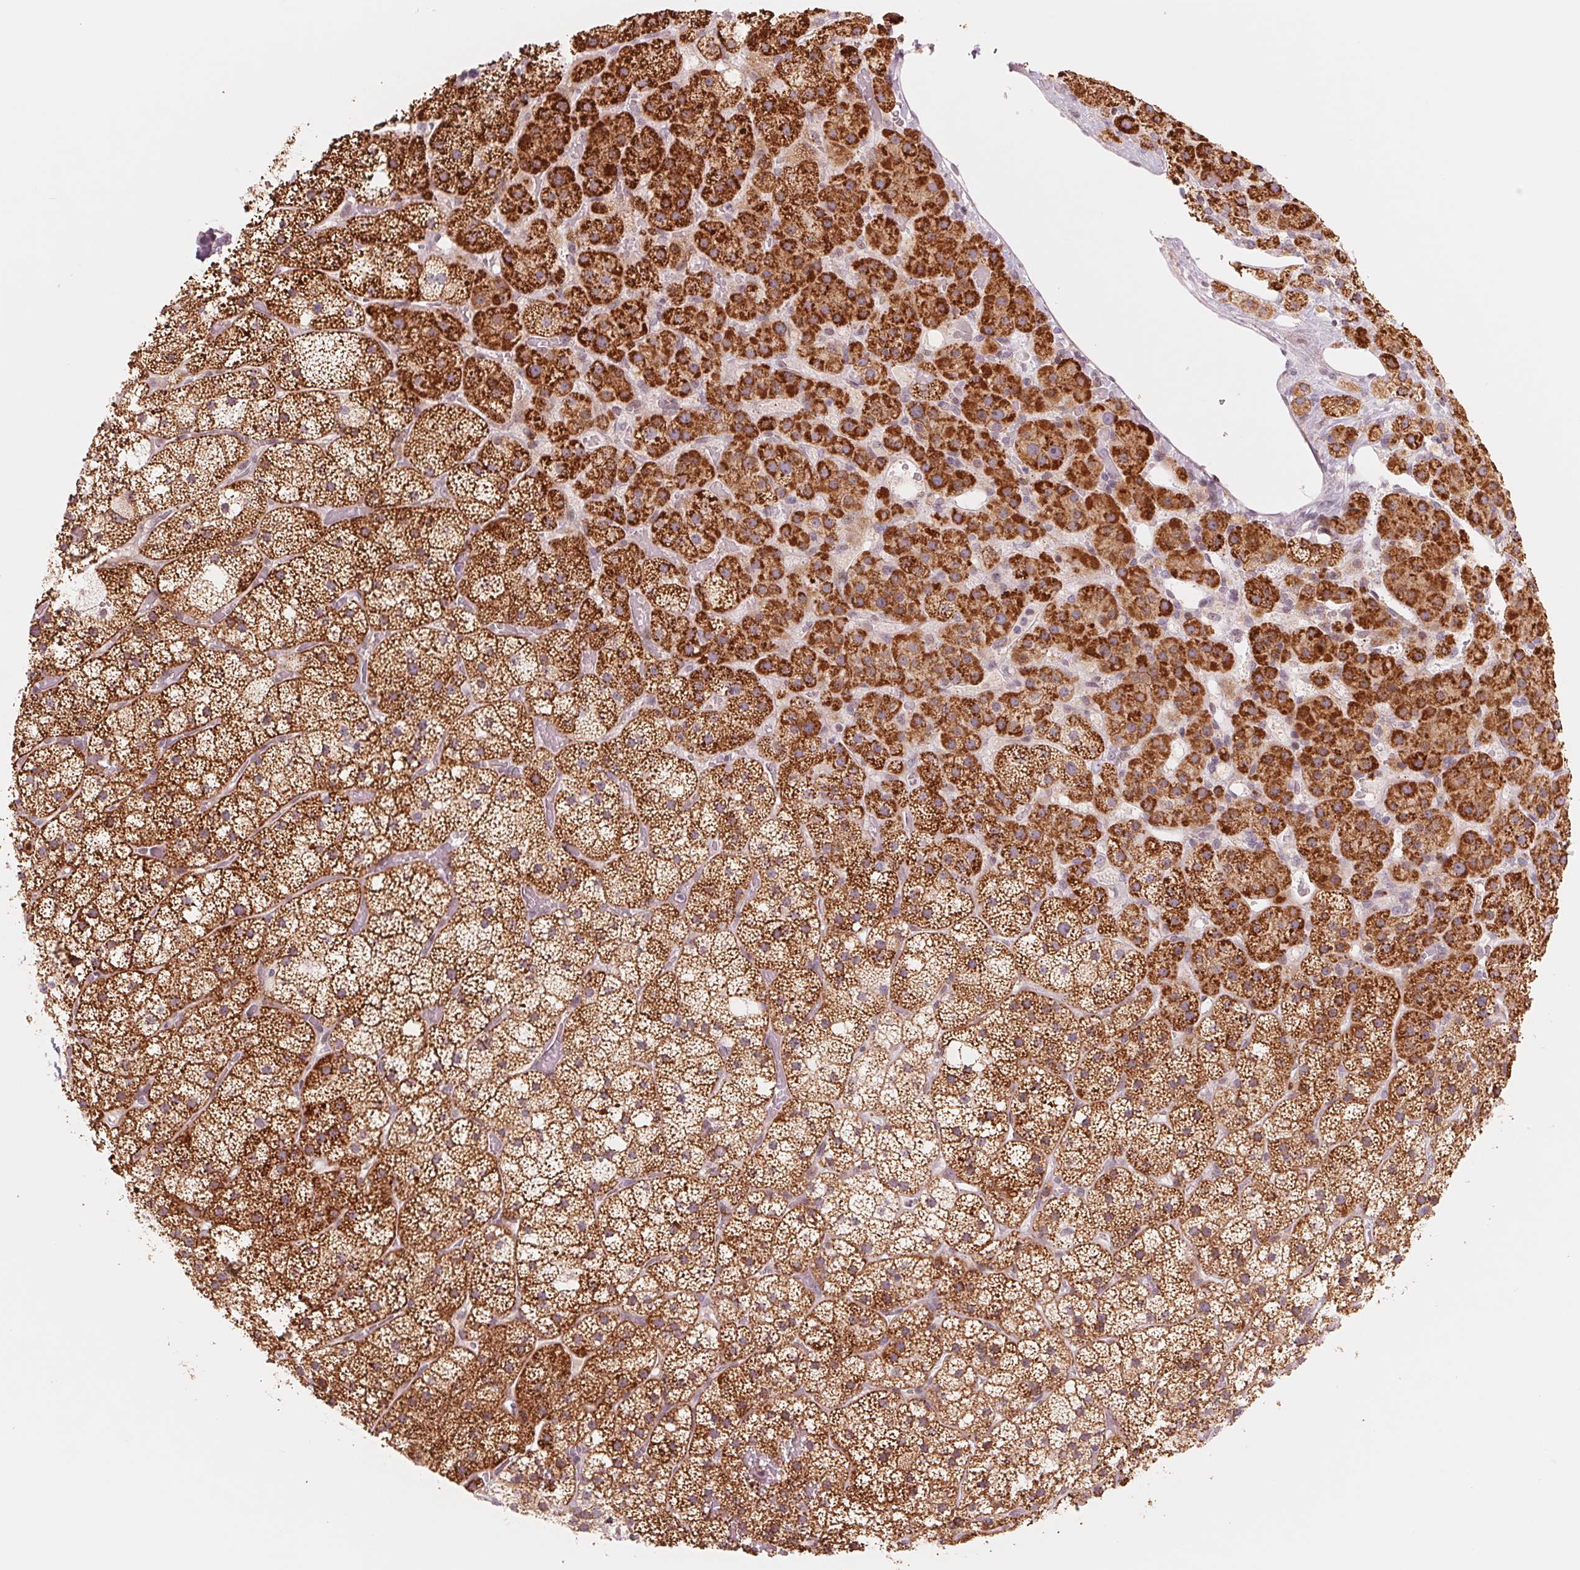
{"staining": {"intensity": "strong", "quantity": ">75%", "location": "cytoplasmic/membranous"}, "tissue": "adrenal gland", "cell_type": "Glandular cells", "image_type": "normal", "snomed": [{"axis": "morphology", "description": "Normal tissue, NOS"}, {"axis": "topography", "description": "Adrenal gland"}], "caption": "IHC of unremarkable adrenal gland shows high levels of strong cytoplasmic/membranous expression in about >75% of glandular cells.", "gene": "SLC17A4", "patient": {"sex": "male", "age": 53}}